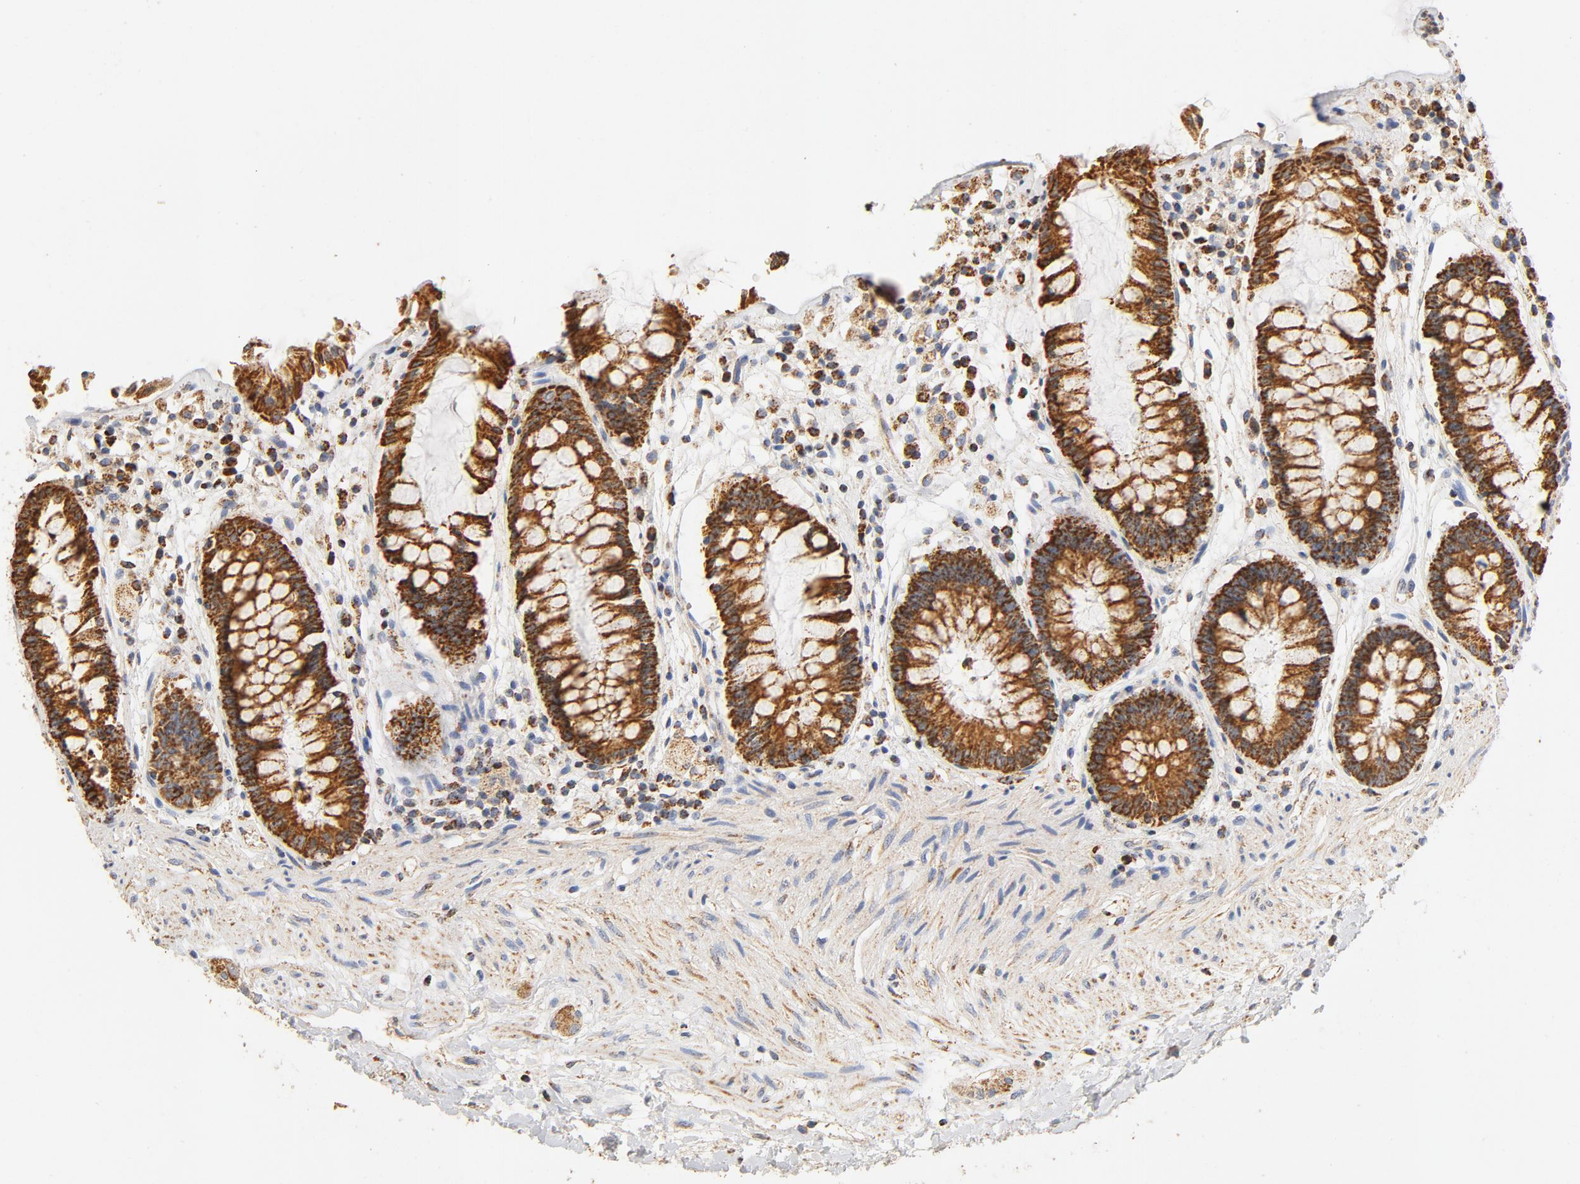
{"staining": {"intensity": "strong", "quantity": ">75%", "location": "cytoplasmic/membranous"}, "tissue": "rectum", "cell_type": "Glandular cells", "image_type": "normal", "snomed": [{"axis": "morphology", "description": "Normal tissue, NOS"}, {"axis": "topography", "description": "Rectum"}], "caption": "Rectum stained for a protein reveals strong cytoplasmic/membranous positivity in glandular cells. (Brightfield microscopy of DAB IHC at high magnification).", "gene": "COX4I1", "patient": {"sex": "female", "age": 46}}